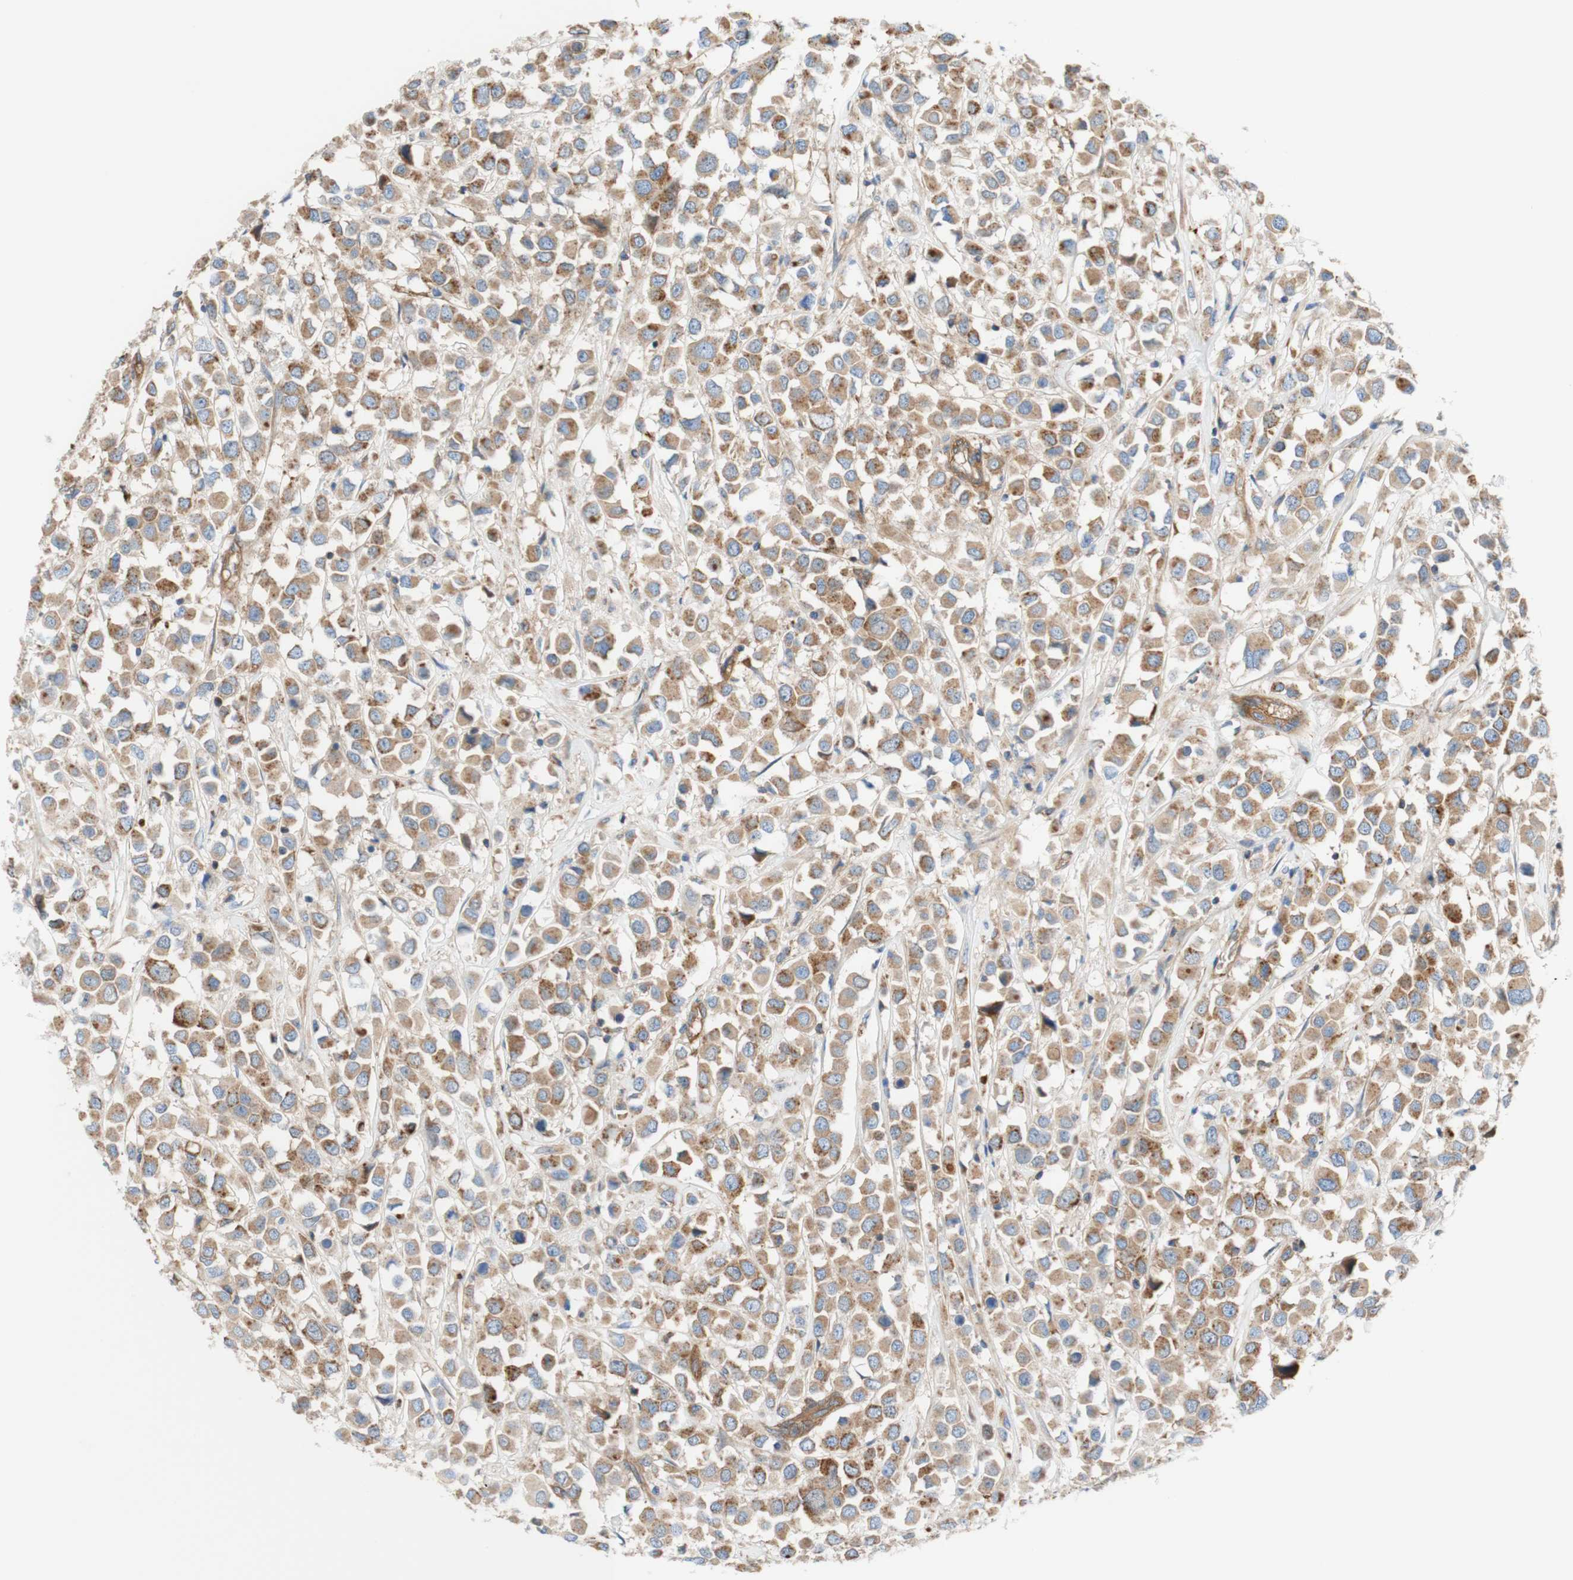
{"staining": {"intensity": "weak", "quantity": ">75%", "location": "cytoplasmic/membranous"}, "tissue": "breast cancer", "cell_type": "Tumor cells", "image_type": "cancer", "snomed": [{"axis": "morphology", "description": "Duct carcinoma"}, {"axis": "topography", "description": "Breast"}], "caption": "Breast cancer (intraductal carcinoma) stained with DAB (3,3'-diaminobenzidine) immunohistochemistry displays low levels of weak cytoplasmic/membranous staining in about >75% of tumor cells.", "gene": "STOM", "patient": {"sex": "female", "age": 61}}